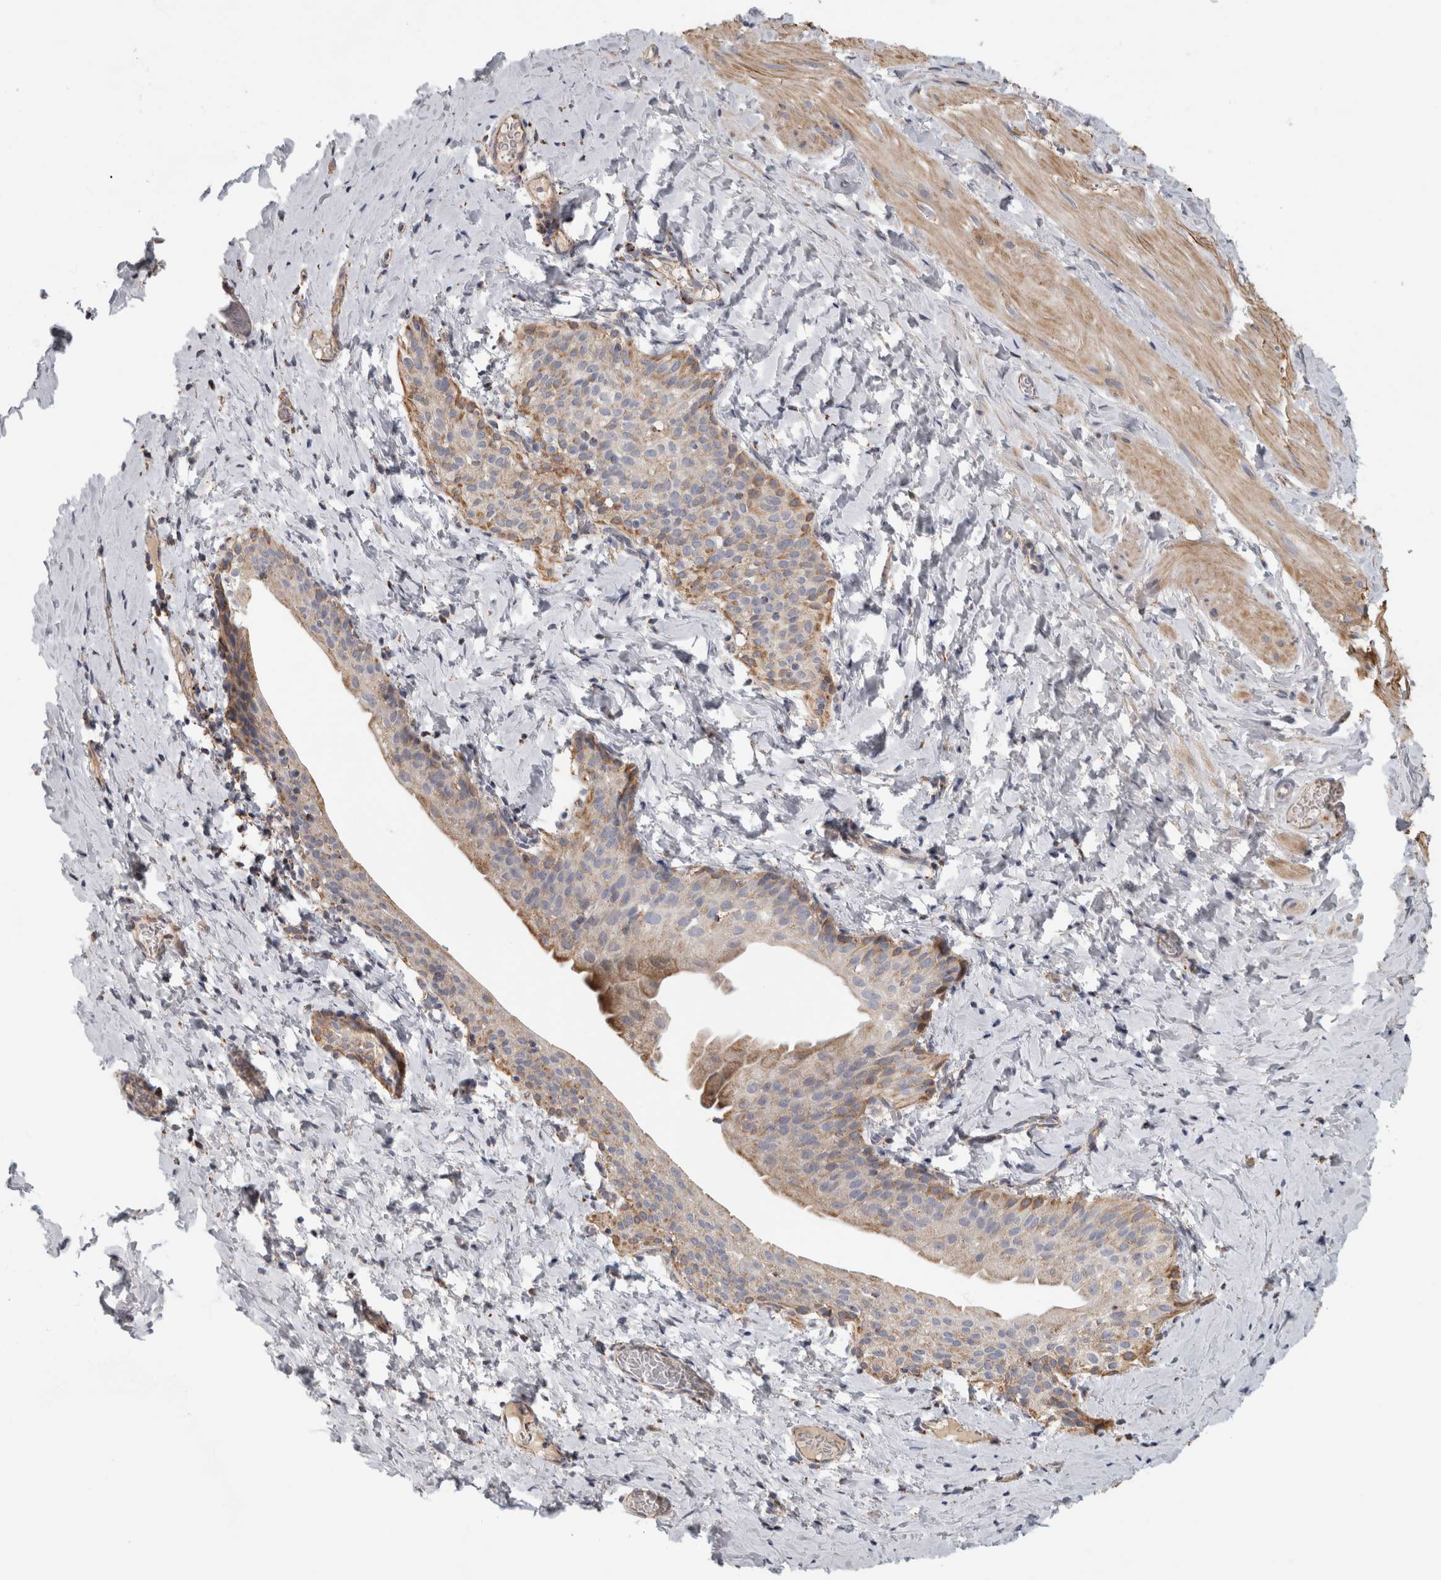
{"staining": {"intensity": "moderate", "quantity": "<25%", "location": "cytoplasmic/membranous"}, "tissue": "smooth muscle", "cell_type": "Smooth muscle cells", "image_type": "normal", "snomed": [{"axis": "morphology", "description": "Normal tissue, NOS"}, {"axis": "topography", "description": "Smooth muscle"}], "caption": "Smooth muscle cells exhibit moderate cytoplasmic/membranous positivity in about <25% of cells in normal smooth muscle.", "gene": "ST8SIA1", "patient": {"sex": "male", "age": 16}}